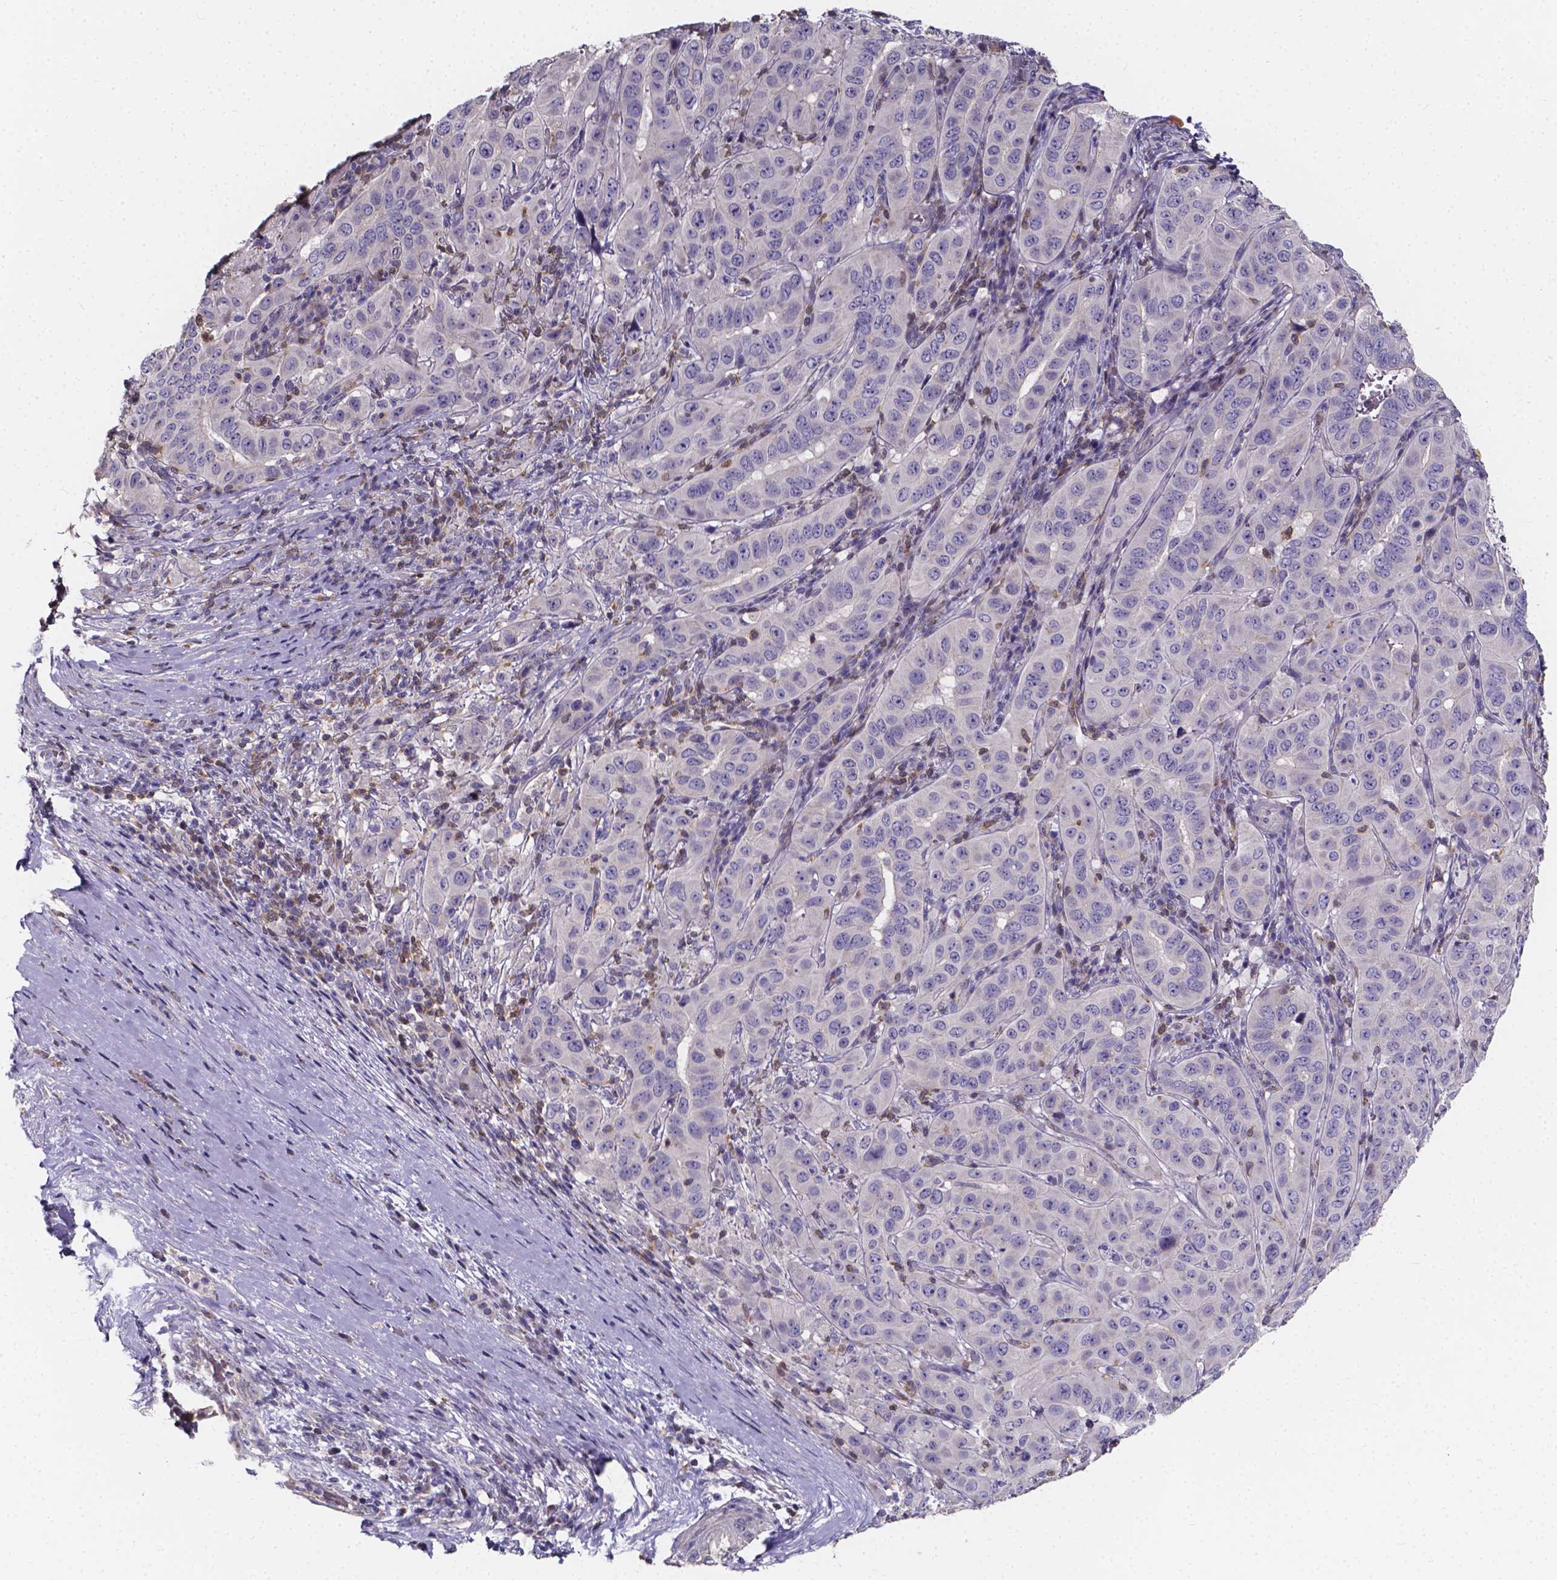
{"staining": {"intensity": "negative", "quantity": "none", "location": "none"}, "tissue": "pancreatic cancer", "cell_type": "Tumor cells", "image_type": "cancer", "snomed": [{"axis": "morphology", "description": "Adenocarcinoma, NOS"}, {"axis": "topography", "description": "Pancreas"}], "caption": "Protein analysis of pancreatic adenocarcinoma displays no significant expression in tumor cells.", "gene": "THEMIS", "patient": {"sex": "male", "age": 63}}